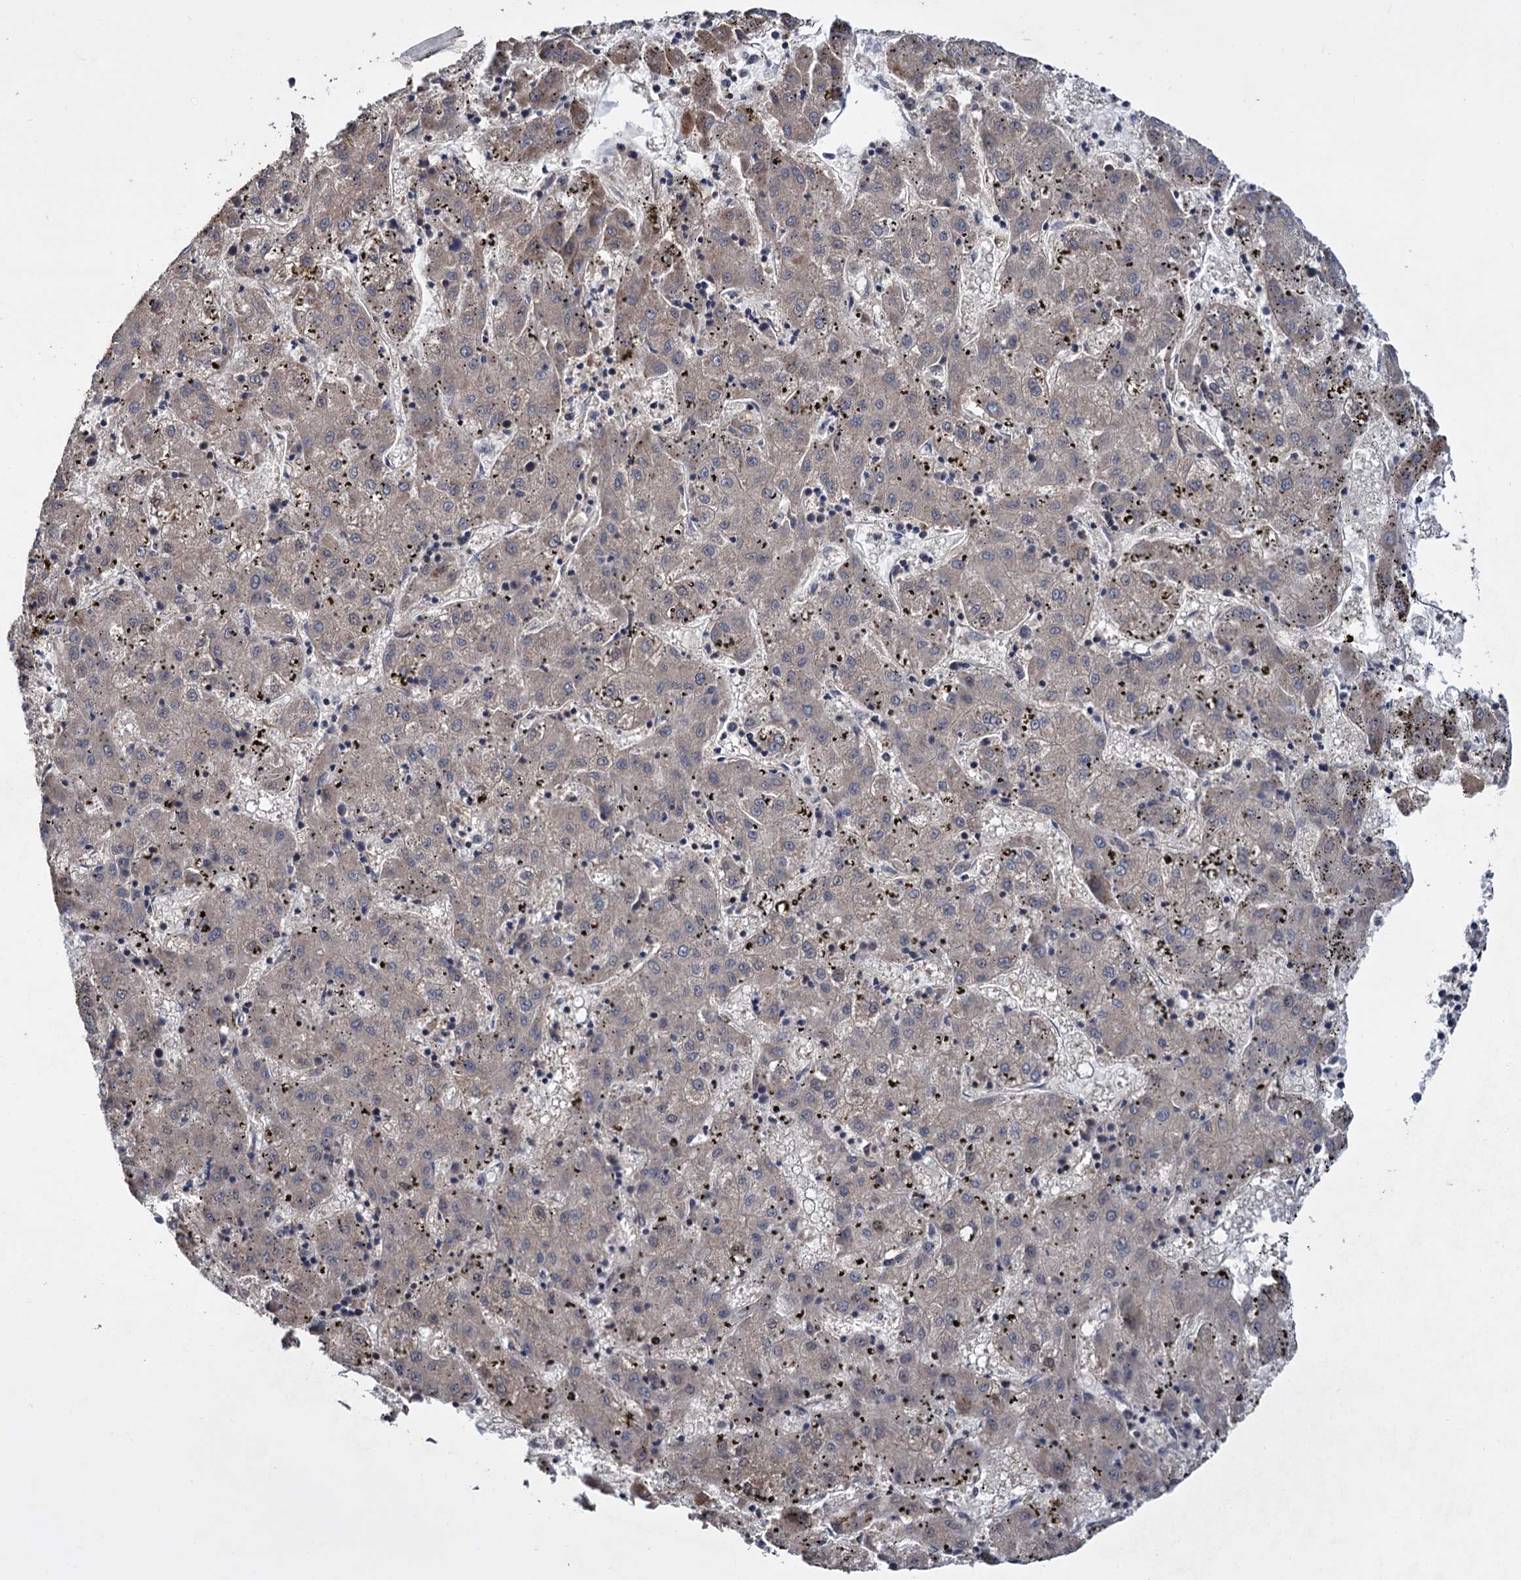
{"staining": {"intensity": "negative", "quantity": "none", "location": "none"}, "tissue": "liver cancer", "cell_type": "Tumor cells", "image_type": "cancer", "snomed": [{"axis": "morphology", "description": "Carcinoma, Hepatocellular, NOS"}, {"axis": "topography", "description": "Liver"}], "caption": "Tumor cells show no significant positivity in hepatocellular carcinoma (liver).", "gene": "KLF5", "patient": {"sex": "male", "age": 72}}